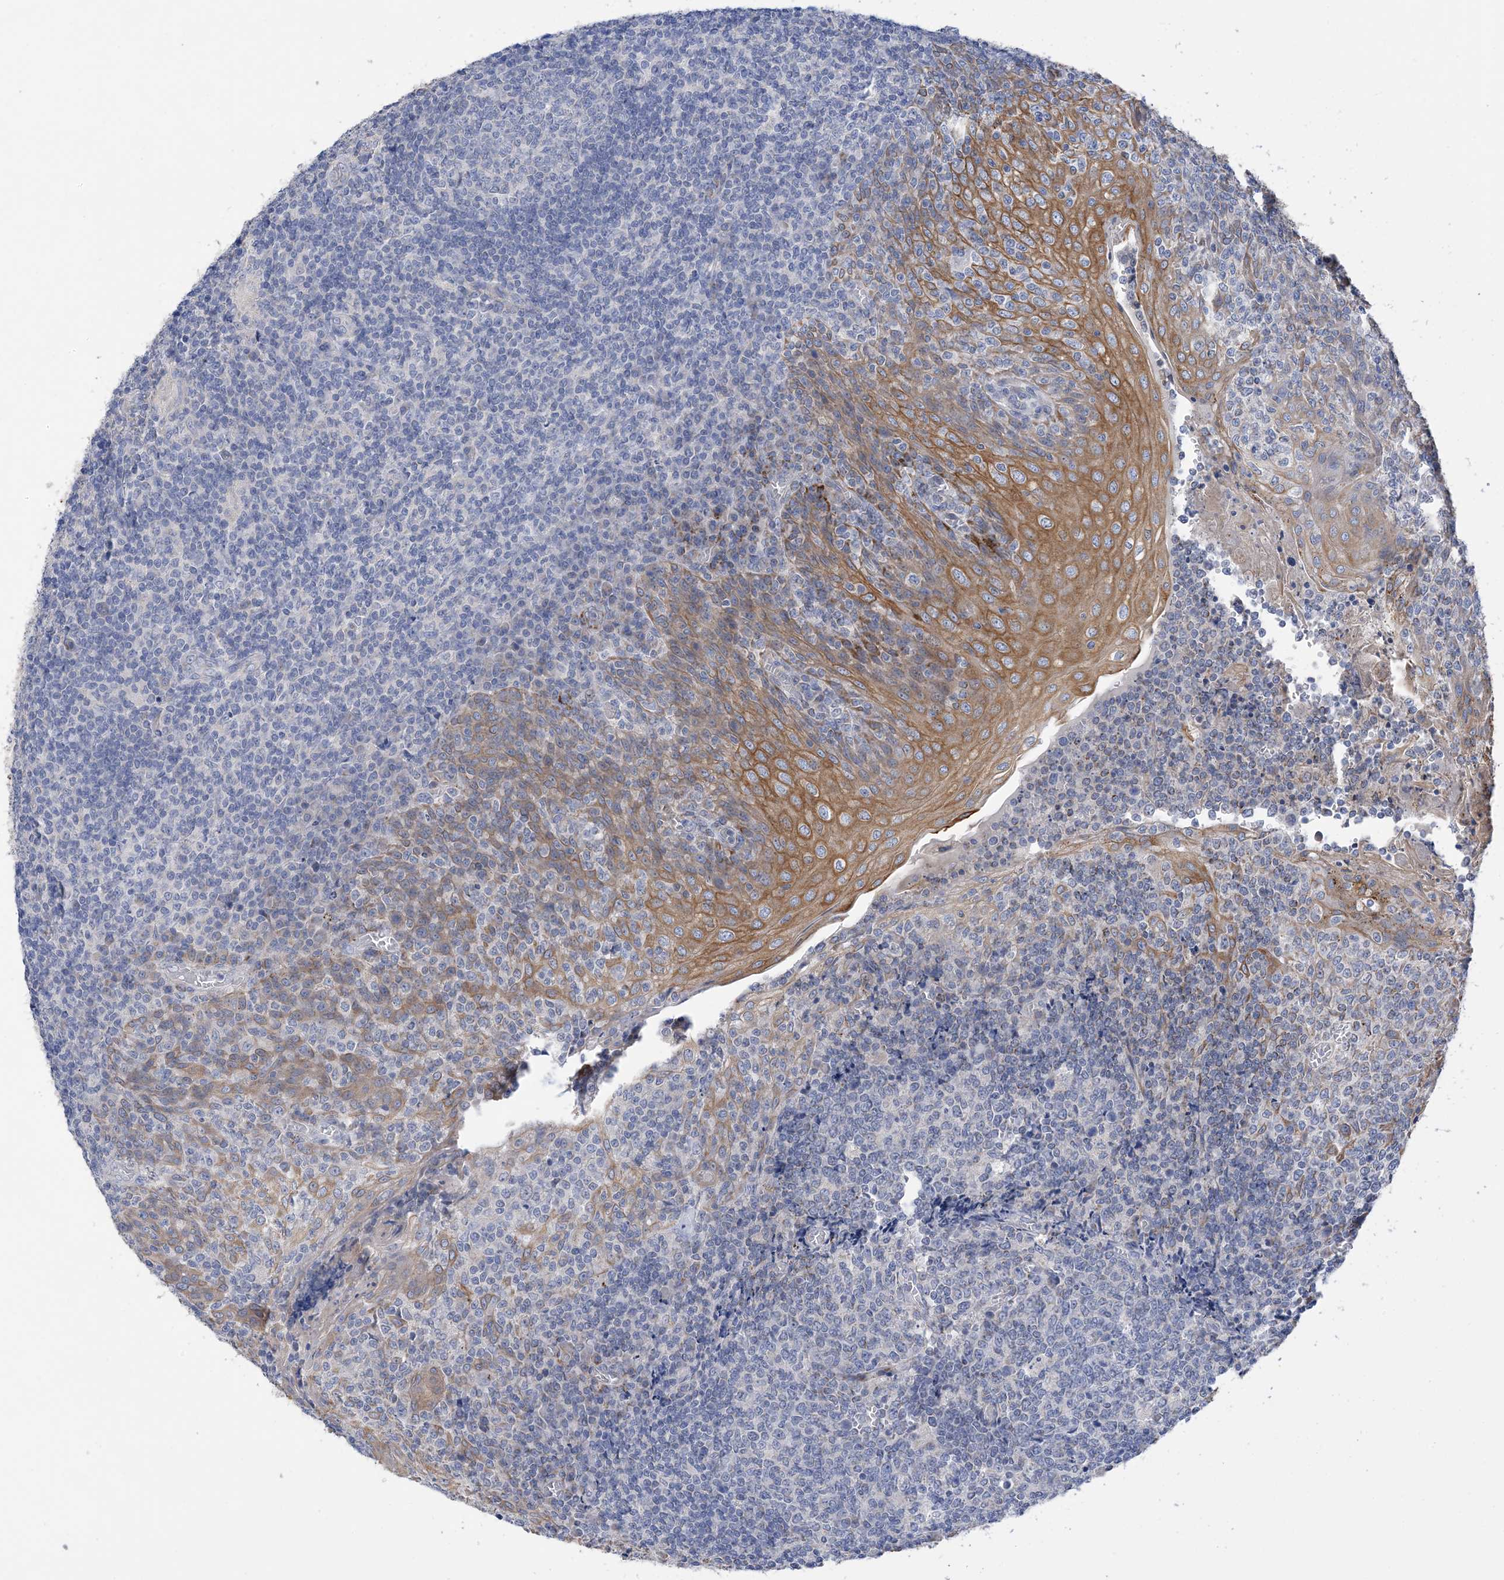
{"staining": {"intensity": "negative", "quantity": "none", "location": "none"}, "tissue": "tonsil", "cell_type": "Germinal center cells", "image_type": "normal", "snomed": [{"axis": "morphology", "description": "Normal tissue, NOS"}, {"axis": "topography", "description": "Tonsil"}], "caption": "Immunohistochemistry (IHC) image of unremarkable tonsil: tonsil stained with DAB (3,3'-diaminobenzidine) reveals no significant protein positivity in germinal center cells.", "gene": "PLK4", "patient": {"sex": "female", "age": 19}}